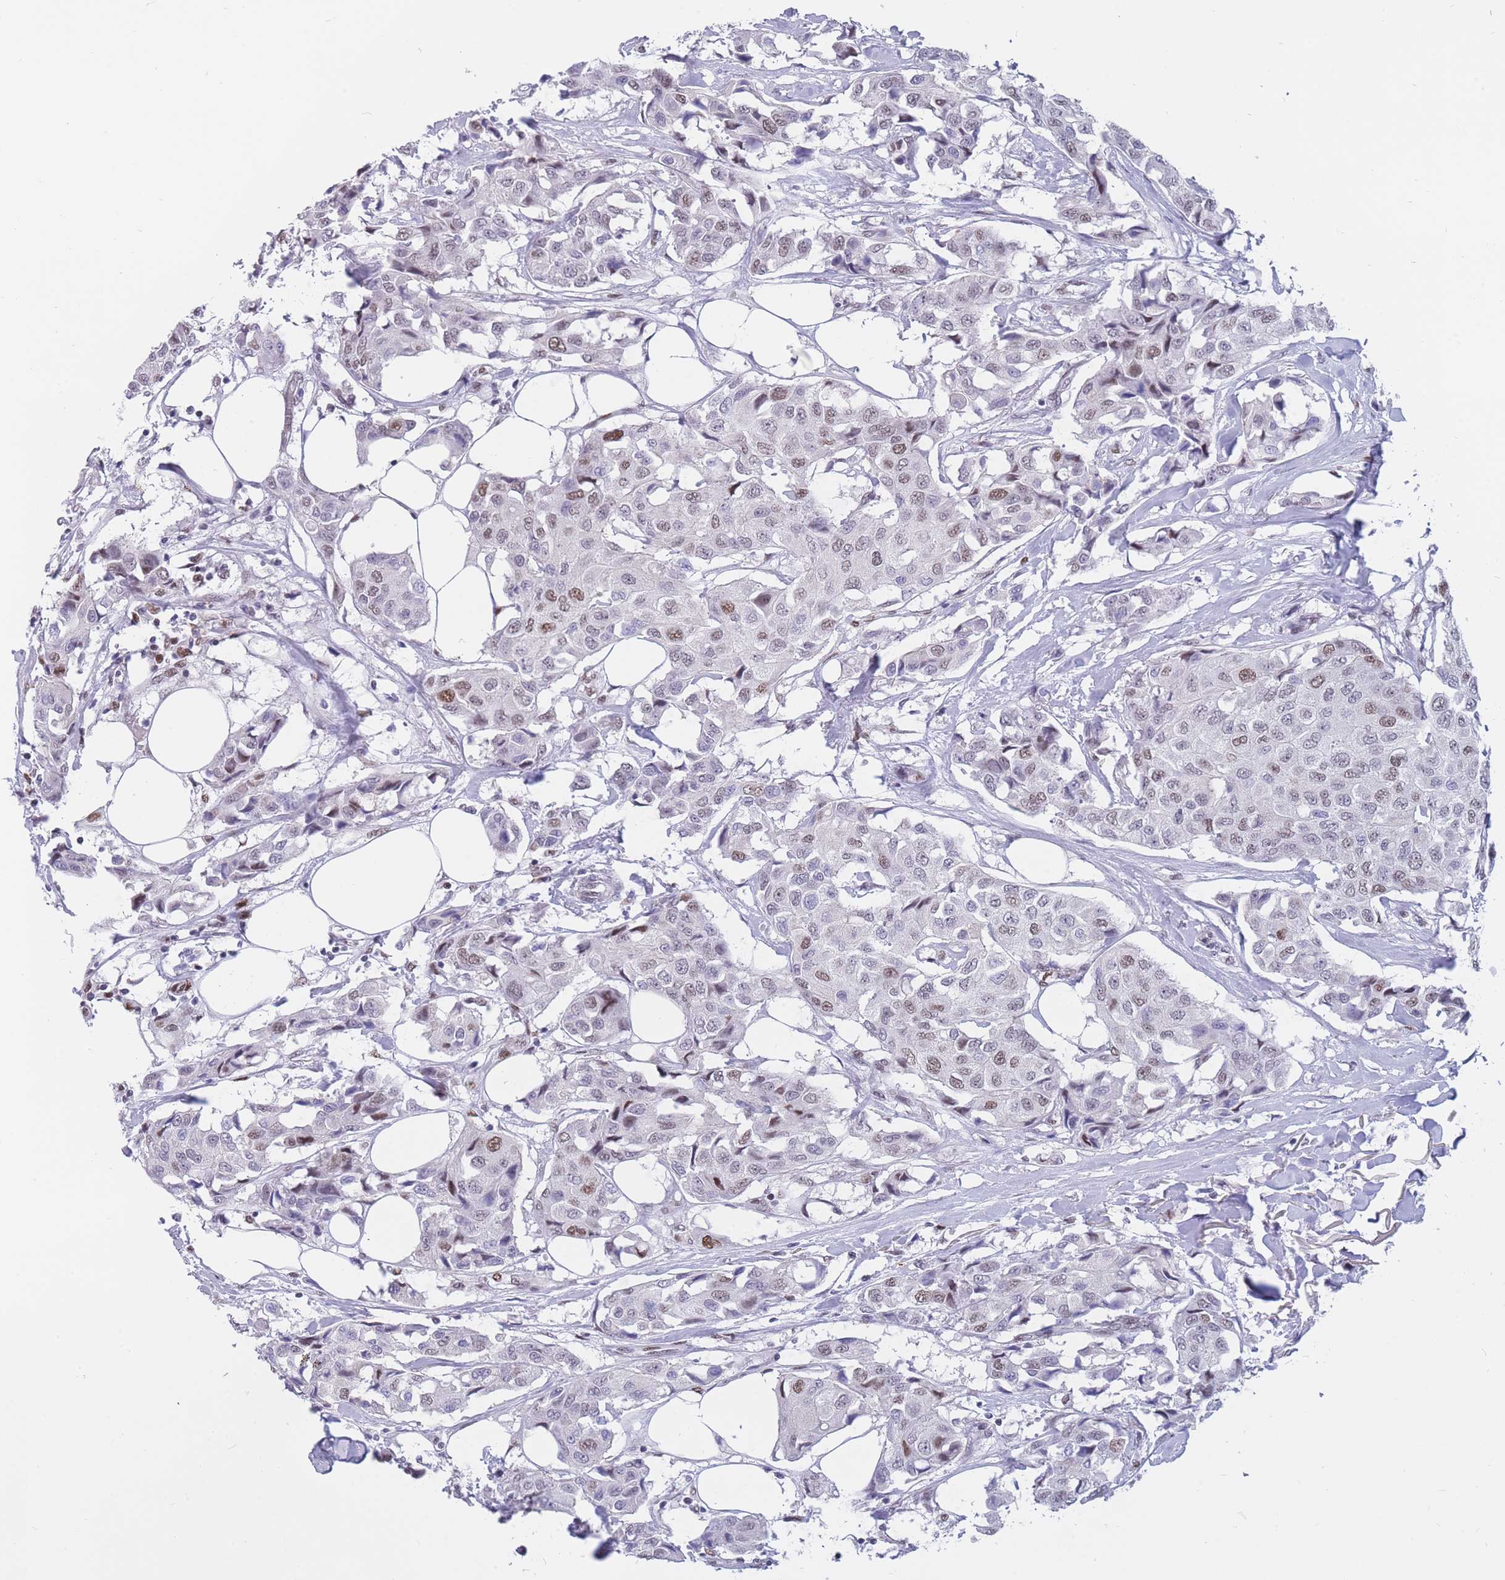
{"staining": {"intensity": "moderate", "quantity": ">75%", "location": "nuclear"}, "tissue": "breast cancer", "cell_type": "Tumor cells", "image_type": "cancer", "snomed": [{"axis": "morphology", "description": "Duct carcinoma"}, {"axis": "topography", "description": "Breast"}], "caption": "Intraductal carcinoma (breast) tissue displays moderate nuclear expression in about >75% of tumor cells, visualized by immunohistochemistry.", "gene": "NASP", "patient": {"sex": "female", "age": 80}}